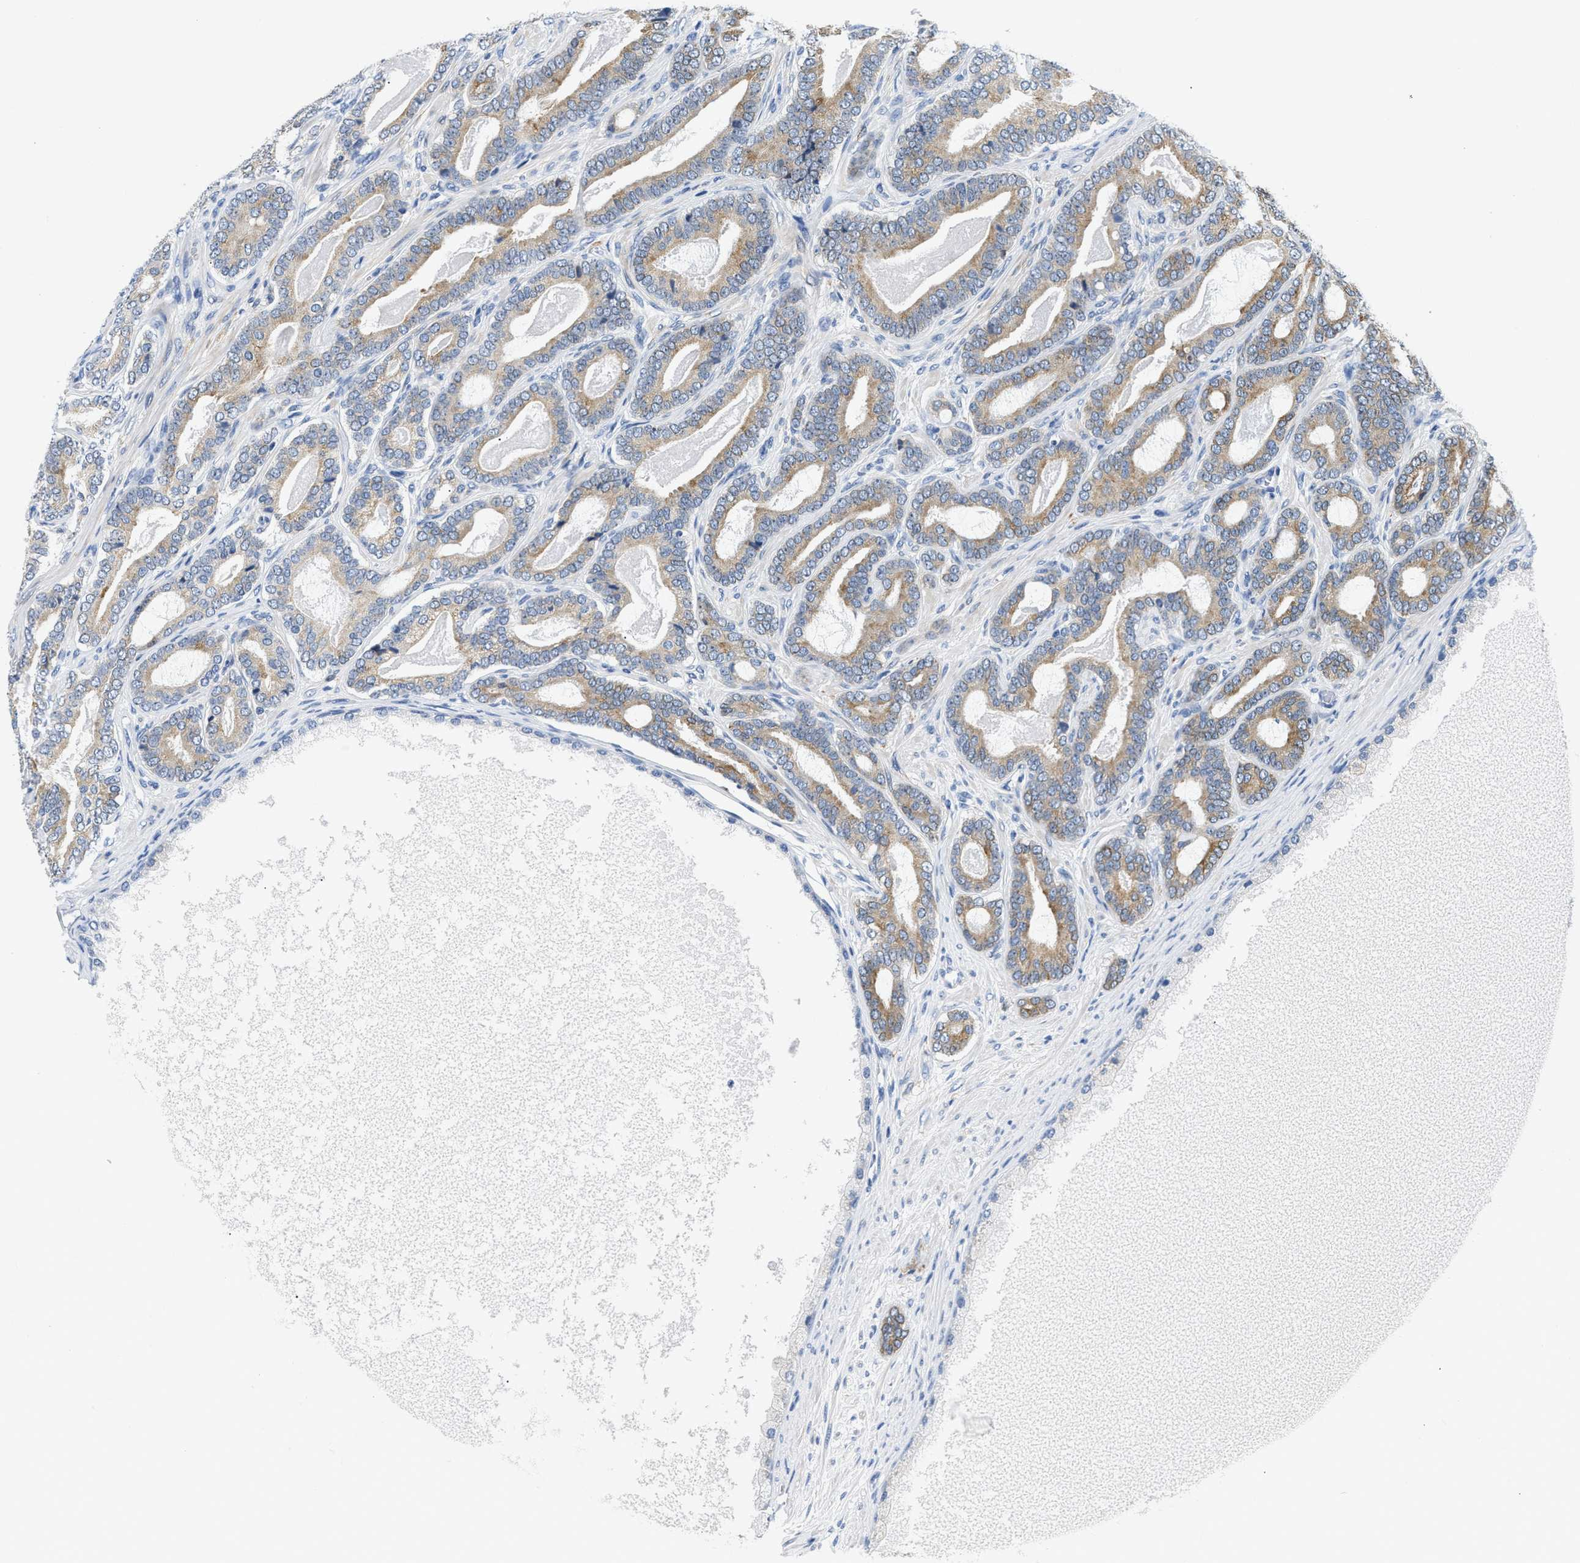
{"staining": {"intensity": "moderate", "quantity": ">75%", "location": "cytoplasmic/membranous"}, "tissue": "prostate cancer", "cell_type": "Tumor cells", "image_type": "cancer", "snomed": [{"axis": "morphology", "description": "Adenocarcinoma, High grade"}, {"axis": "topography", "description": "Prostate"}], "caption": "Immunohistochemistry (DAB) staining of human prostate adenocarcinoma (high-grade) shows moderate cytoplasmic/membranous protein positivity in about >75% of tumor cells.", "gene": "CLGN", "patient": {"sex": "male", "age": 60}}